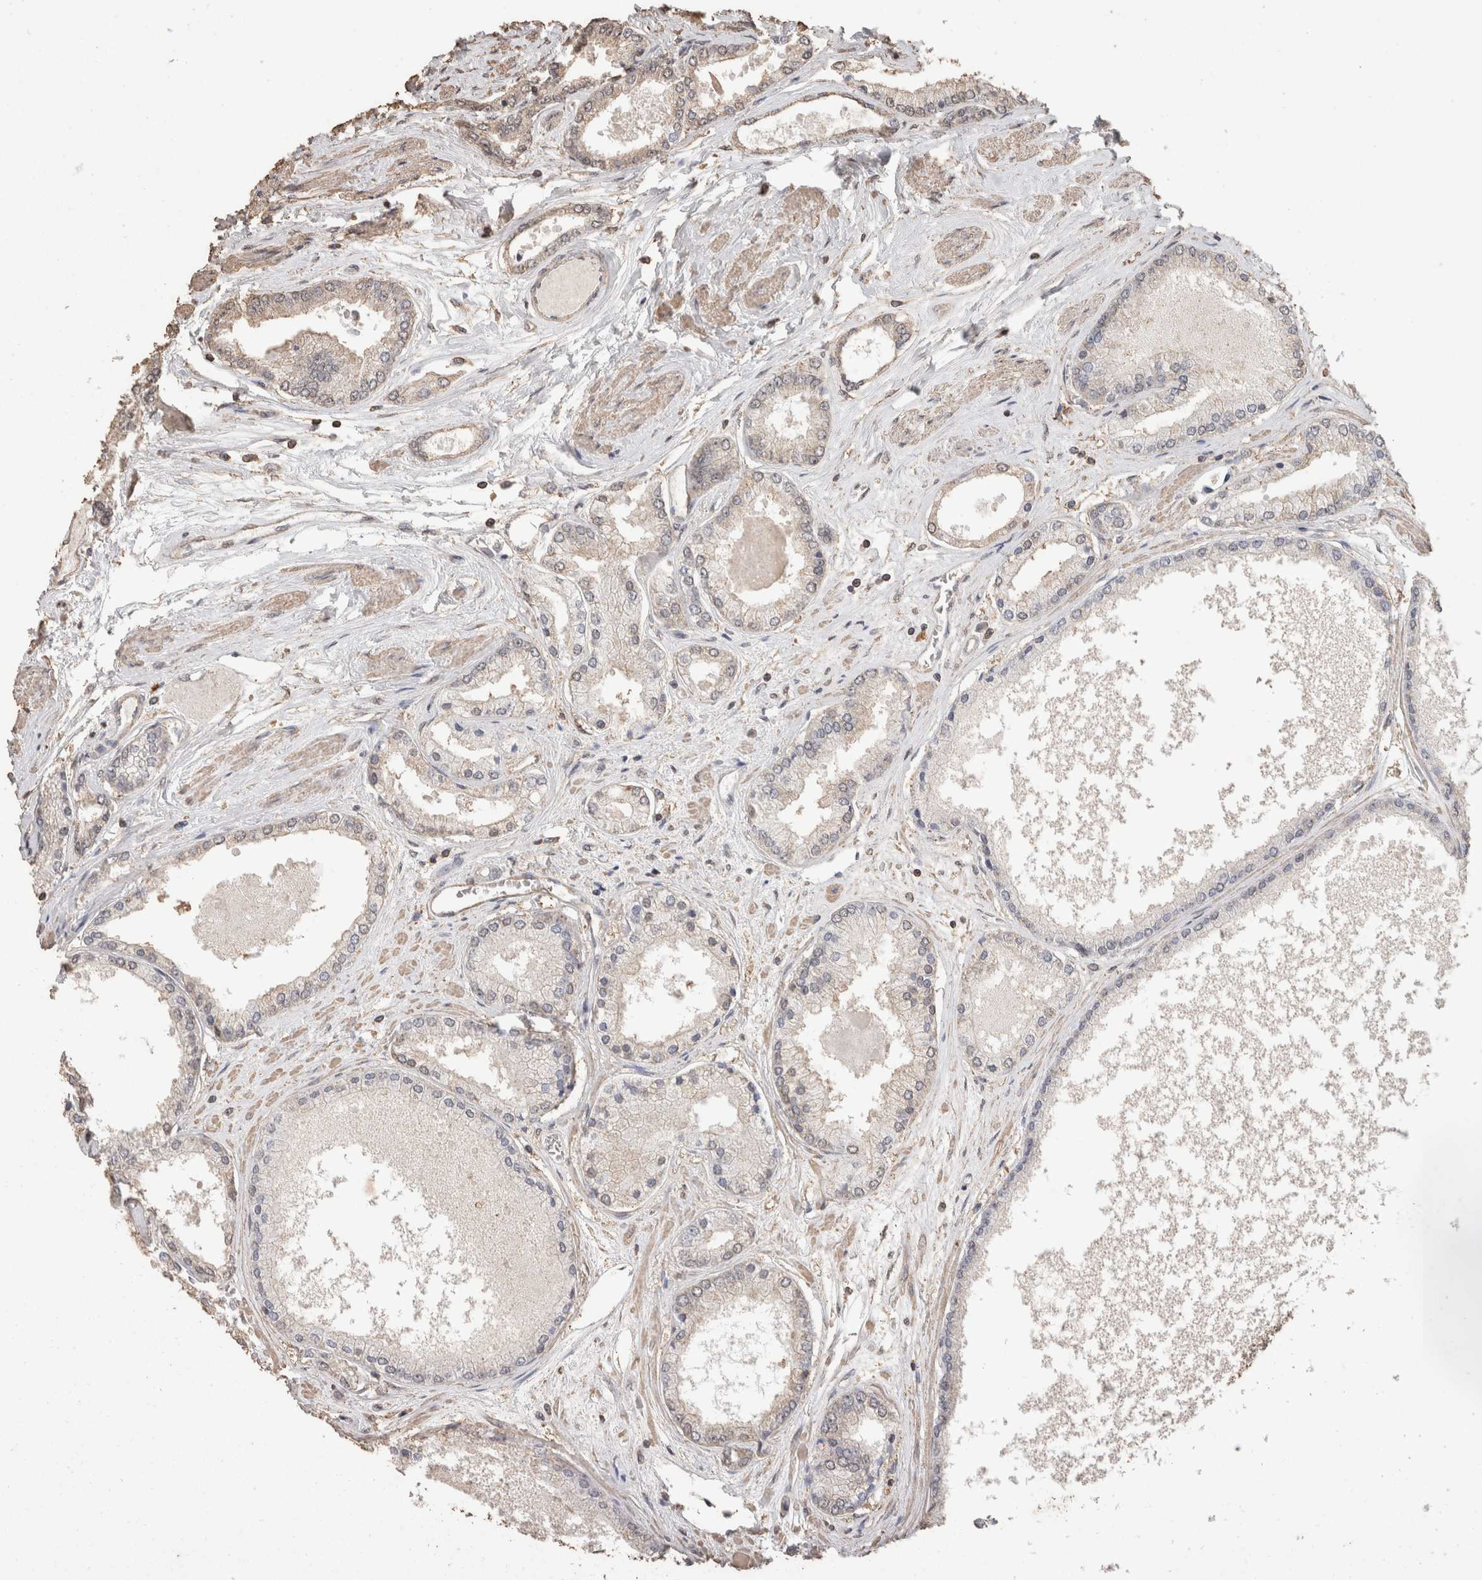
{"staining": {"intensity": "negative", "quantity": "none", "location": "none"}, "tissue": "prostate cancer", "cell_type": "Tumor cells", "image_type": "cancer", "snomed": [{"axis": "morphology", "description": "Adenocarcinoma, High grade"}, {"axis": "topography", "description": "Prostate"}], "caption": "This is a micrograph of immunohistochemistry staining of adenocarcinoma (high-grade) (prostate), which shows no staining in tumor cells.", "gene": "CX3CL1", "patient": {"sex": "male", "age": 59}}